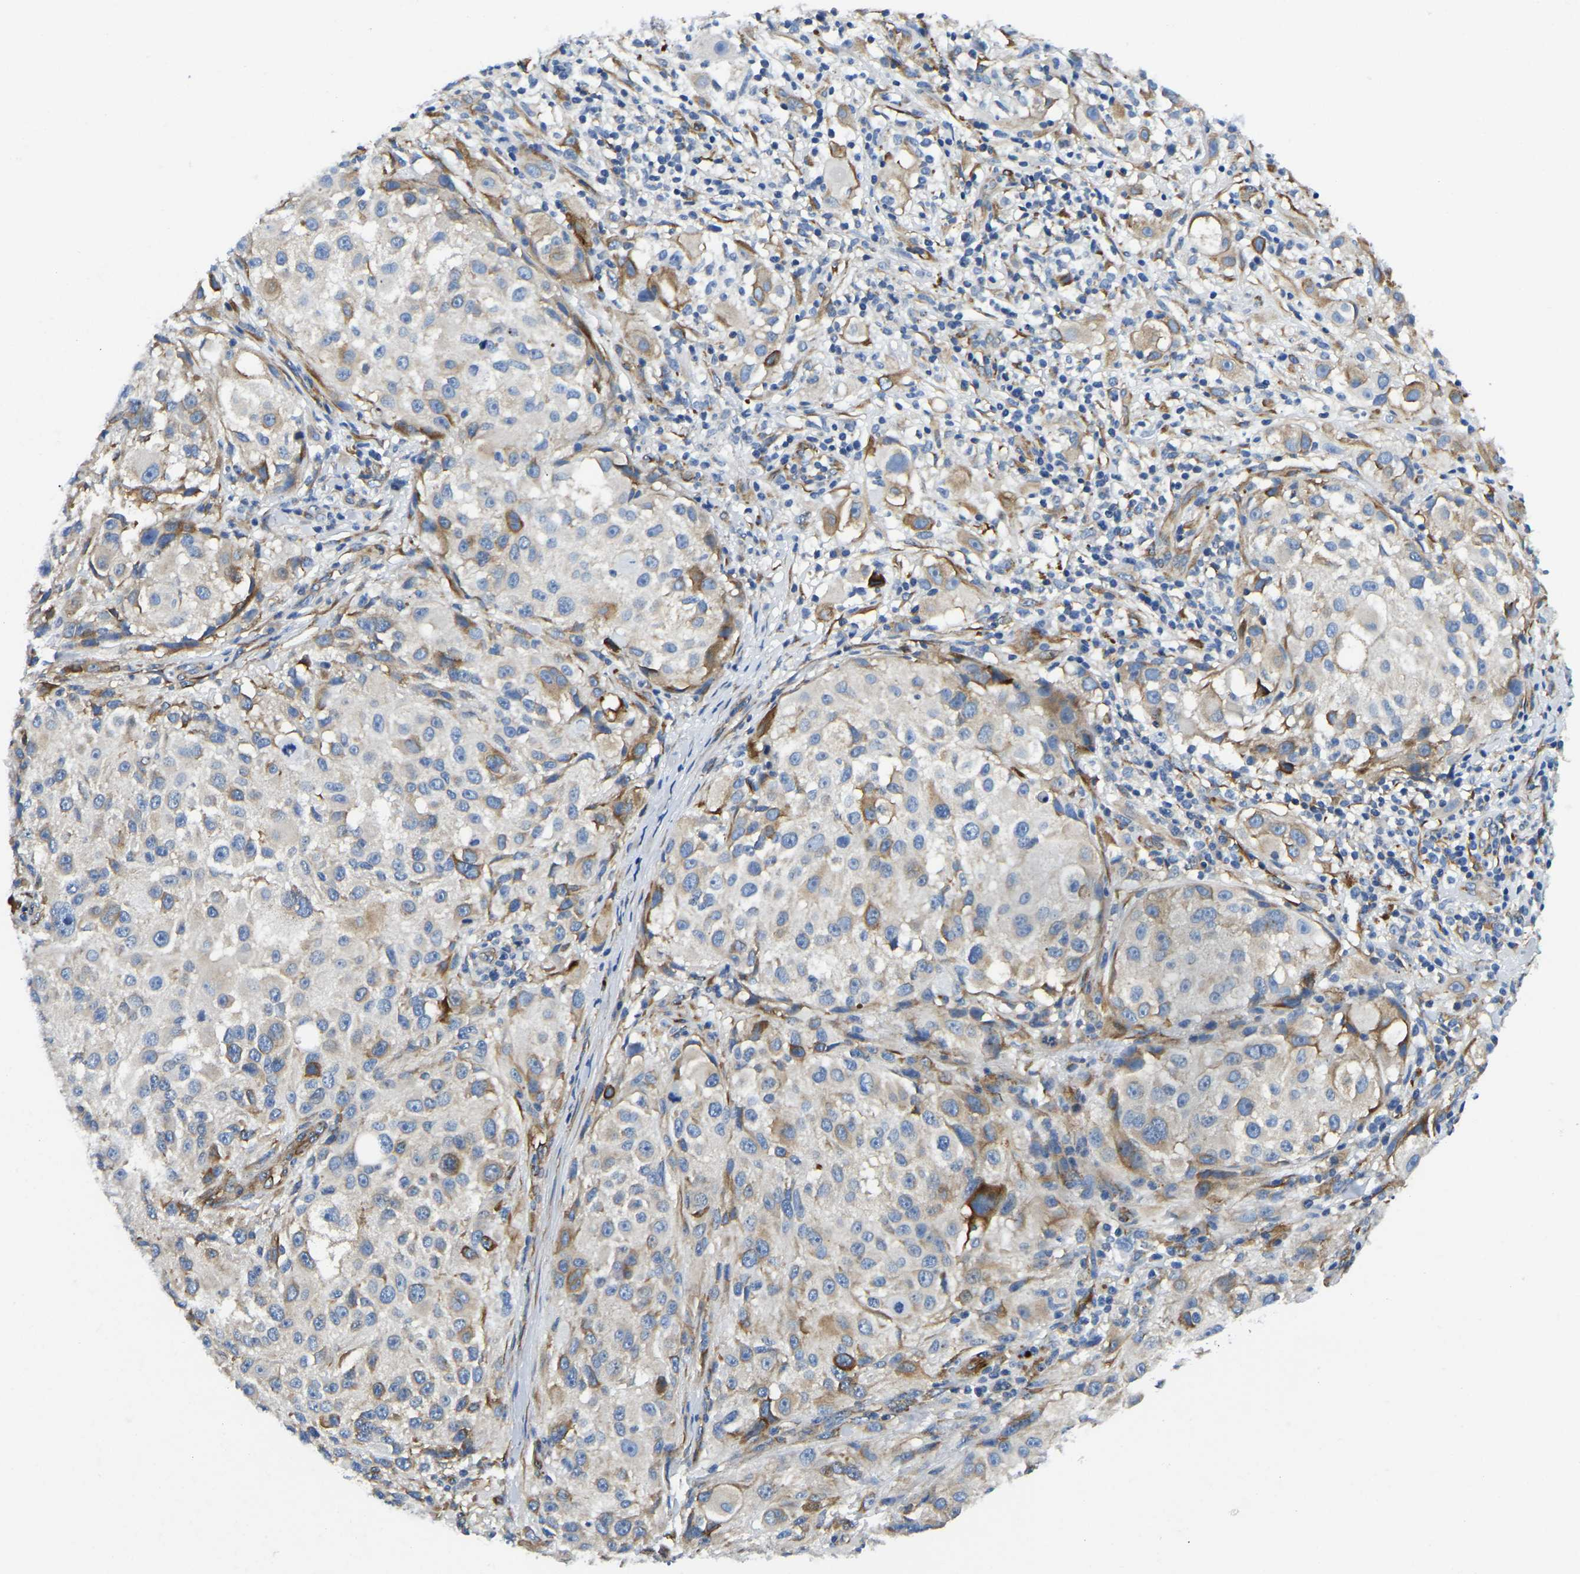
{"staining": {"intensity": "moderate", "quantity": "<25%", "location": "cytoplasmic/membranous"}, "tissue": "melanoma", "cell_type": "Tumor cells", "image_type": "cancer", "snomed": [{"axis": "morphology", "description": "Necrosis, NOS"}, {"axis": "morphology", "description": "Malignant melanoma, NOS"}, {"axis": "topography", "description": "Skin"}], "caption": "A high-resolution micrograph shows immunohistochemistry staining of malignant melanoma, which demonstrates moderate cytoplasmic/membranous staining in about <25% of tumor cells.", "gene": "DUSP8", "patient": {"sex": "female", "age": 87}}